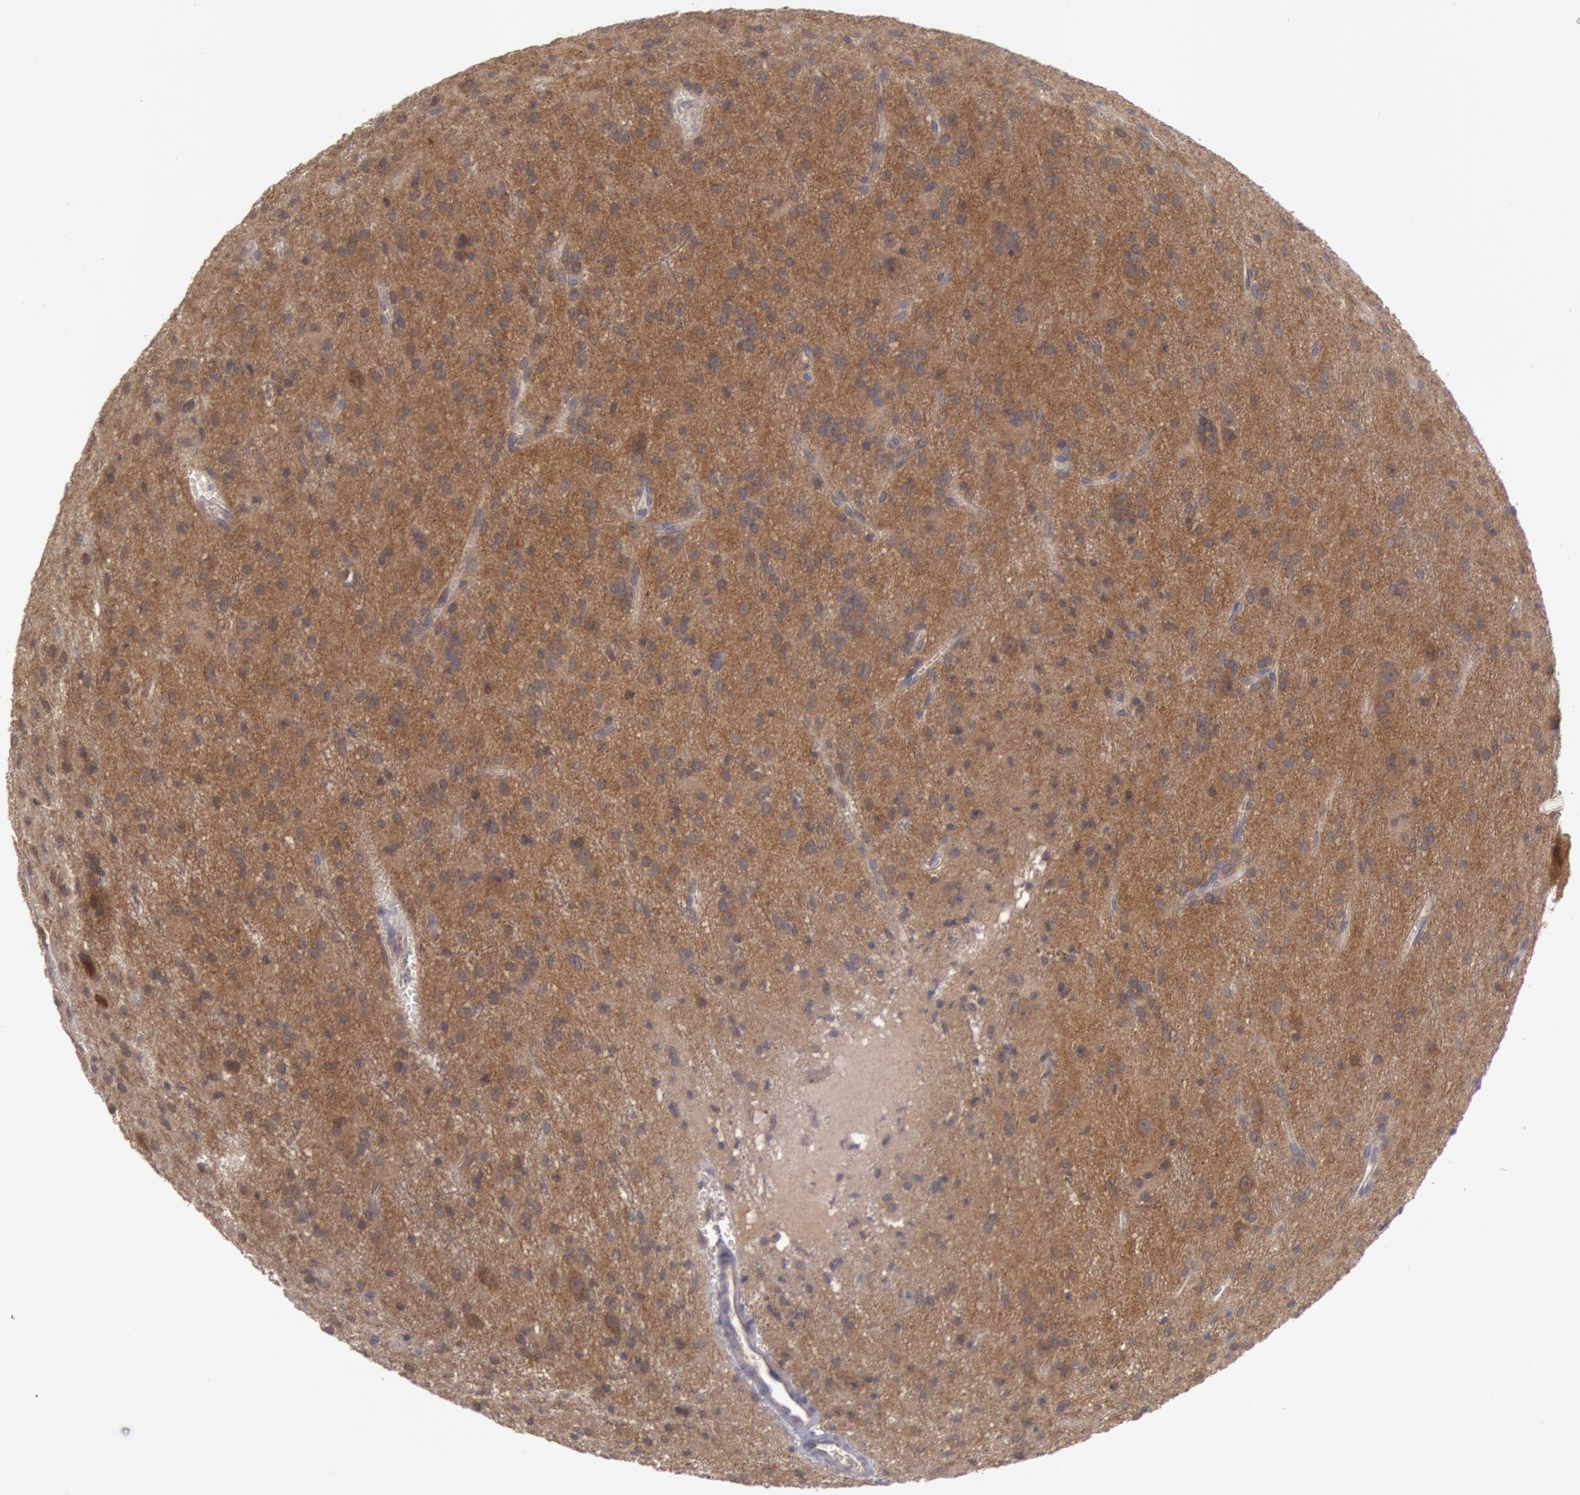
{"staining": {"intensity": "moderate", "quantity": "25%-75%", "location": "cytoplasmic/membranous"}, "tissue": "glioma", "cell_type": "Tumor cells", "image_type": "cancer", "snomed": [{"axis": "morphology", "description": "Glioma, malignant, Low grade"}, {"axis": "topography", "description": "Brain"}], "caption": "Immunohistochemistry (IHC) (DAB) staining of human malignant glioma (low-grade) shows moderate cytoplasmic/membranous protein expression in approximately 25%-75% of tumor cells. (DAB = brown stain, brightfield microscopy at high magnification).", "gene": "BRAF", "patient": {"sex": "female", "age": 15}}